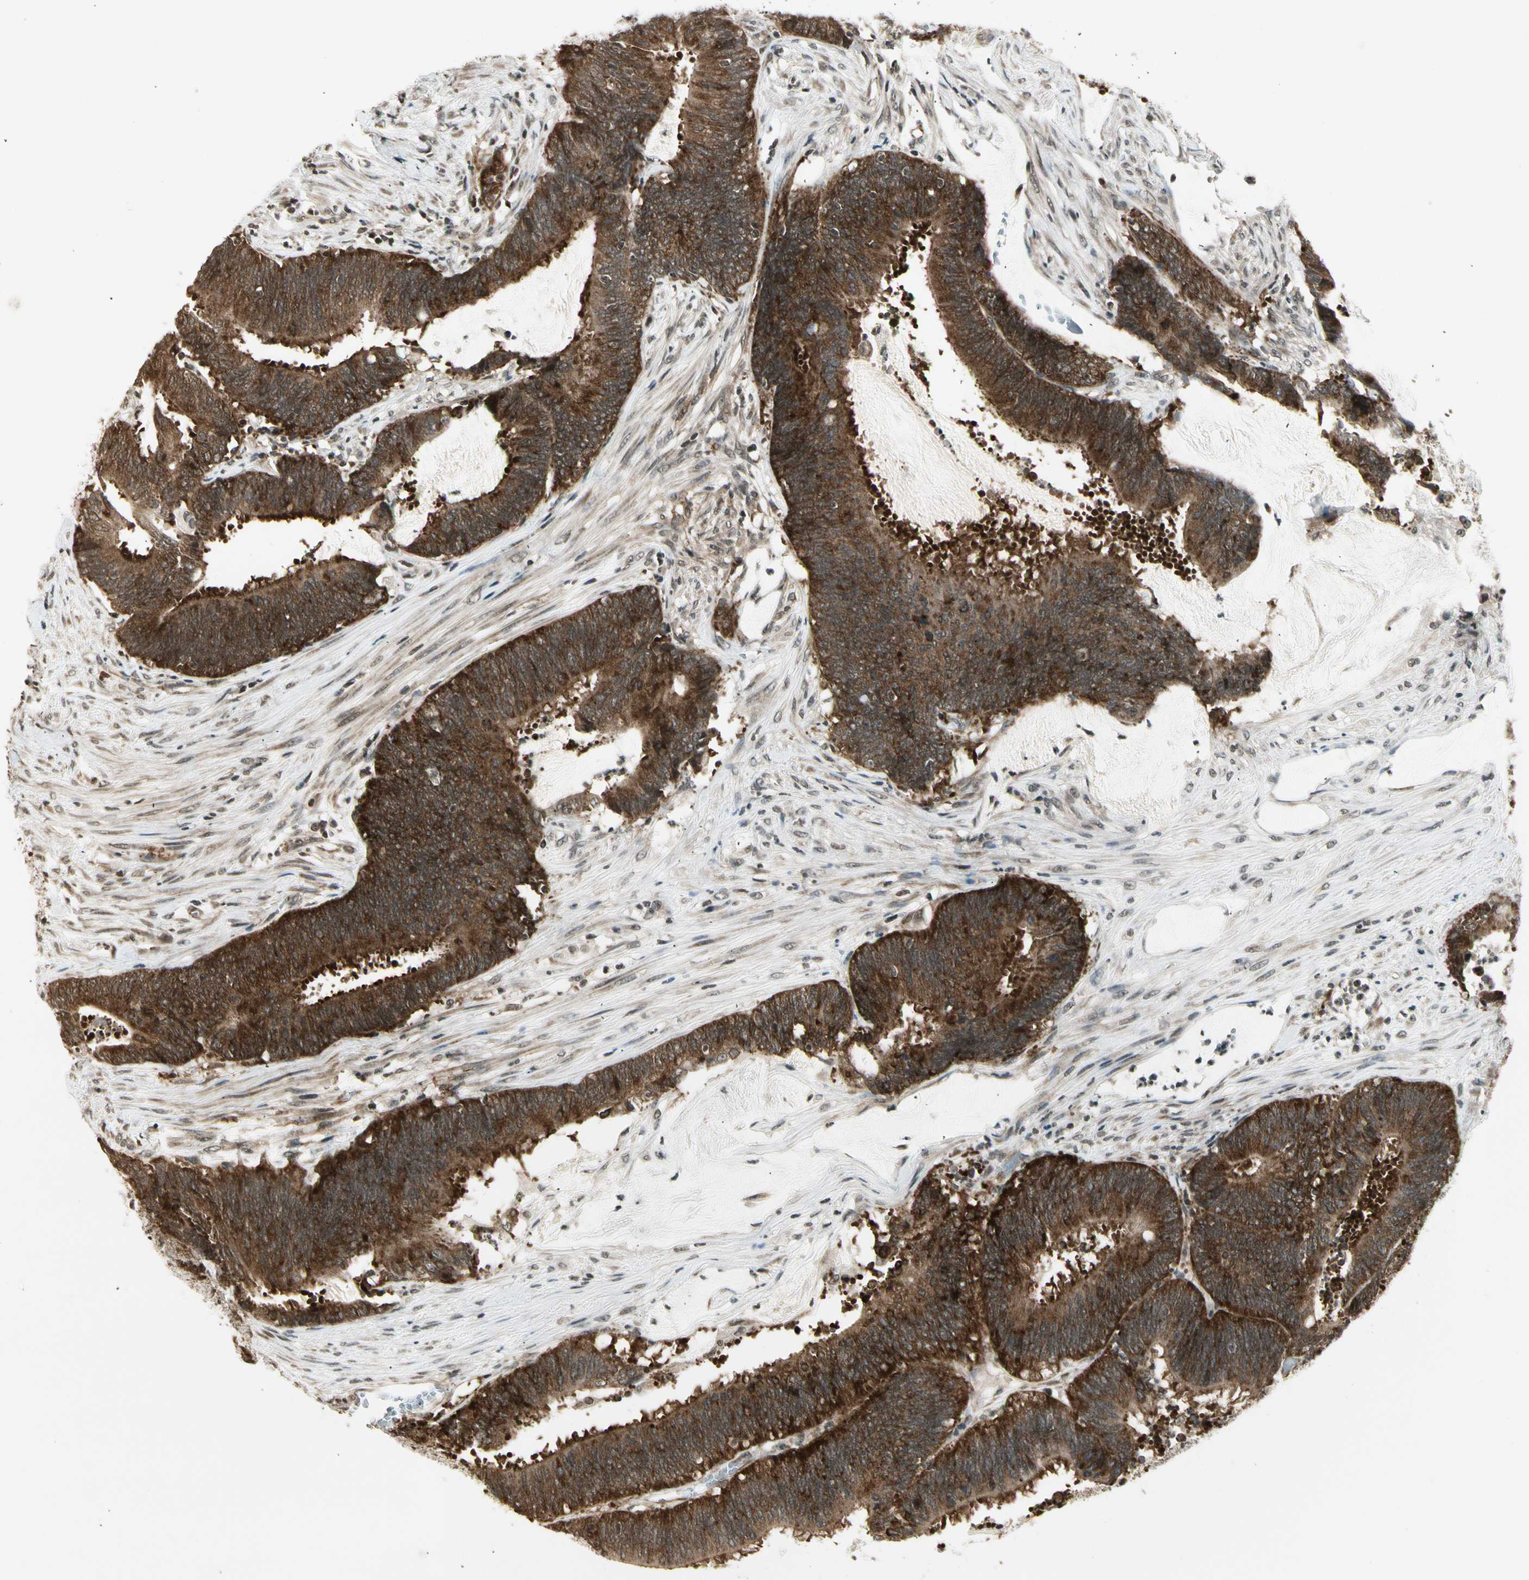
{"staining": {"intensity": "strong", "quantity": "25%-75%", "location": "cytoplasmic/membranous"}, "tissue": "colorectal cancer", "cell_type": "Tumor cells", "image_type": "cancer", "snomed": [{"axis": "morphology", "description": "Adenocarcinoma, NOS"}, {"axis": "topography", "description": "Rectum"}], "caption": "Protein expression by immunohistochemistry exhibits strong cytoplasmic/membranous expression in approximately 25%-75% of tumor cells in adenocarcinoma (colorectal).", "gene": "SMN2", "patient": {"sex": "female", "age": 66}}